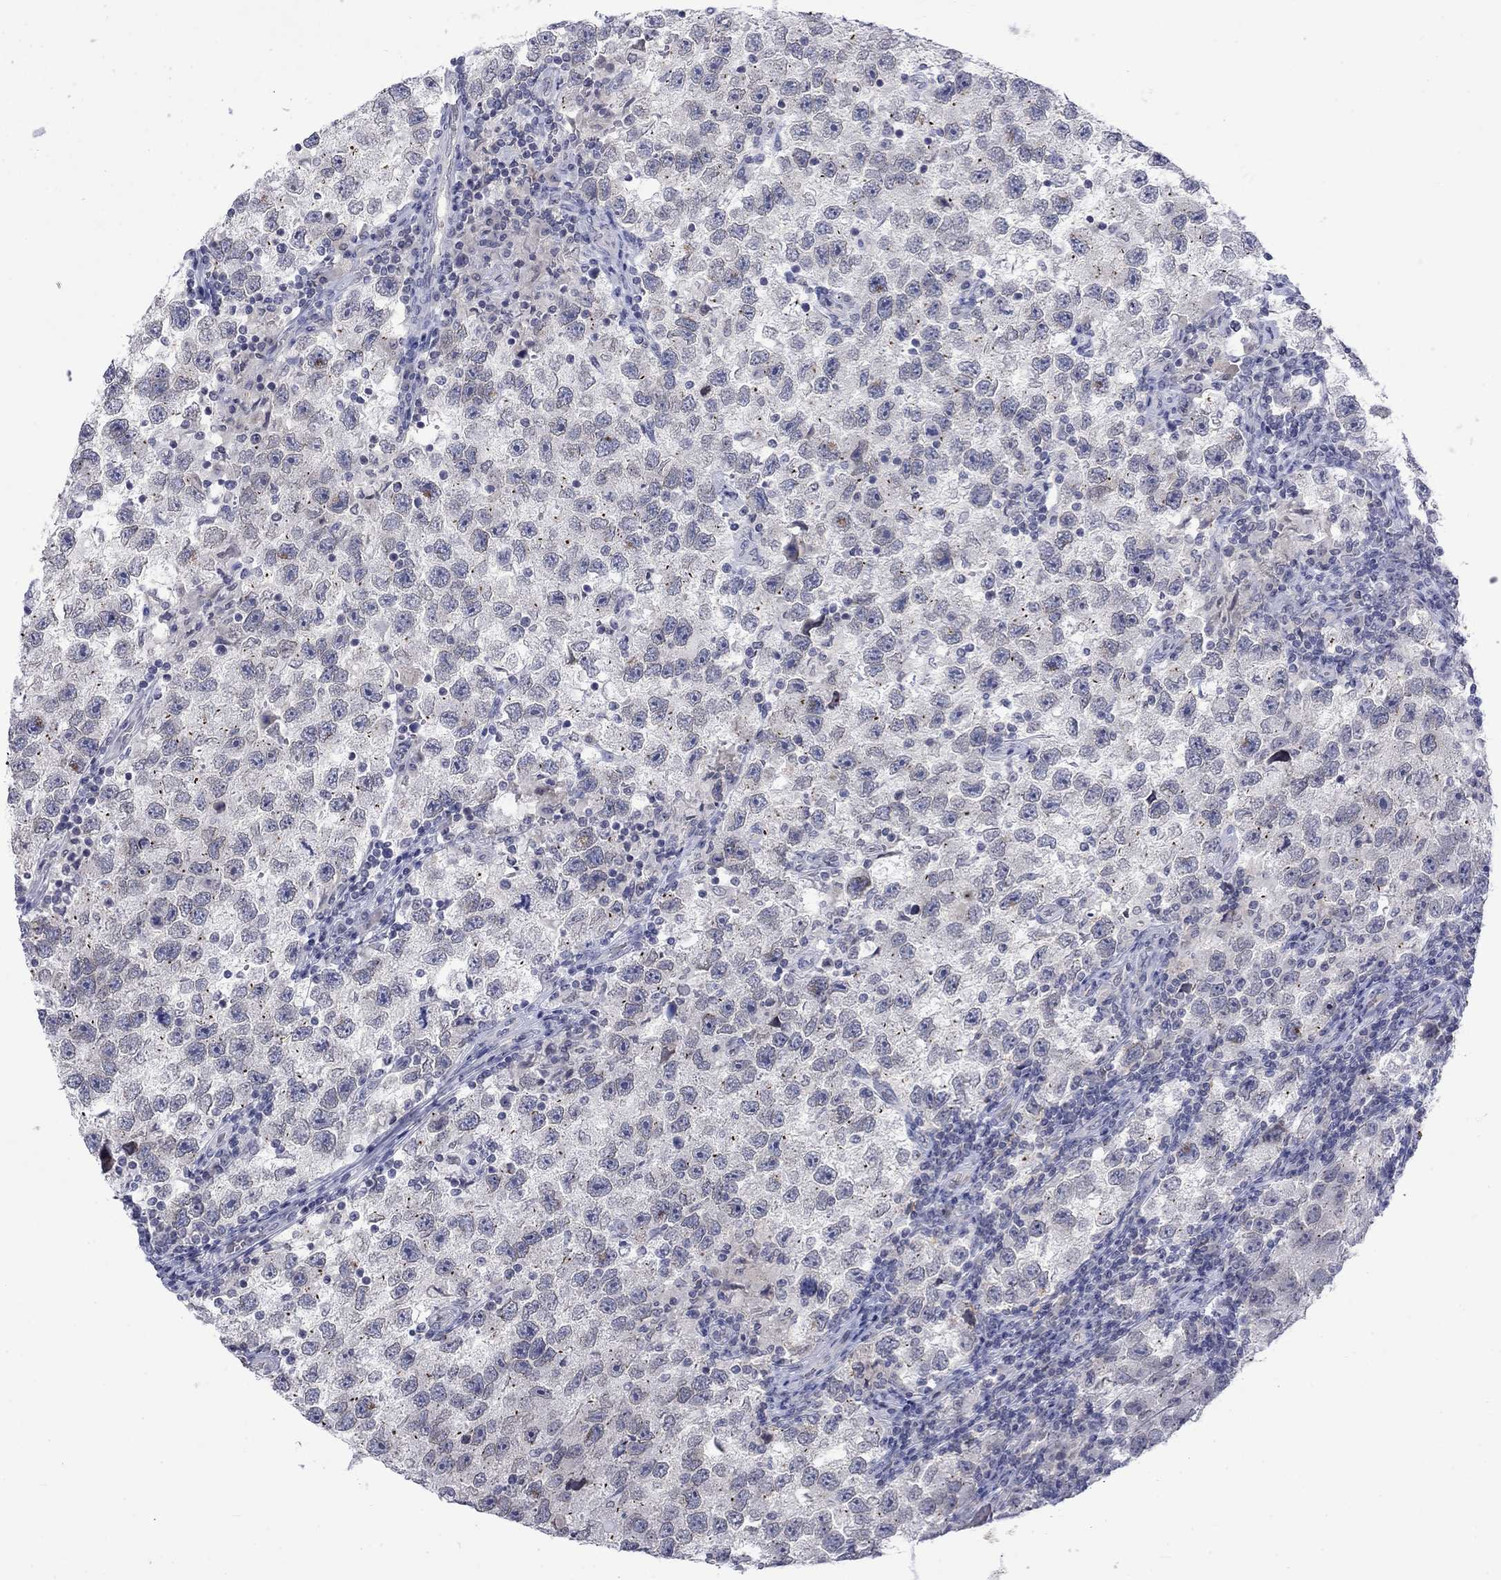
{"staining": {"intensity": "negative", "quantity": "none", "location": "none"}, "tissue": "testis cancer", "cell_type": "Tumor cells", "image_type": "cancer", "snomed": [{"axis": "morphology", "description": "Seminoma, NOS"}, {"axis": "topography", "description": "Testis"}], "caption": "Immunohistochemistry (IHC) of testis cancer reveals no positivity in tumor cells.", "gene": "NSMF", "patient": {"sex": "male", "age": 26}}